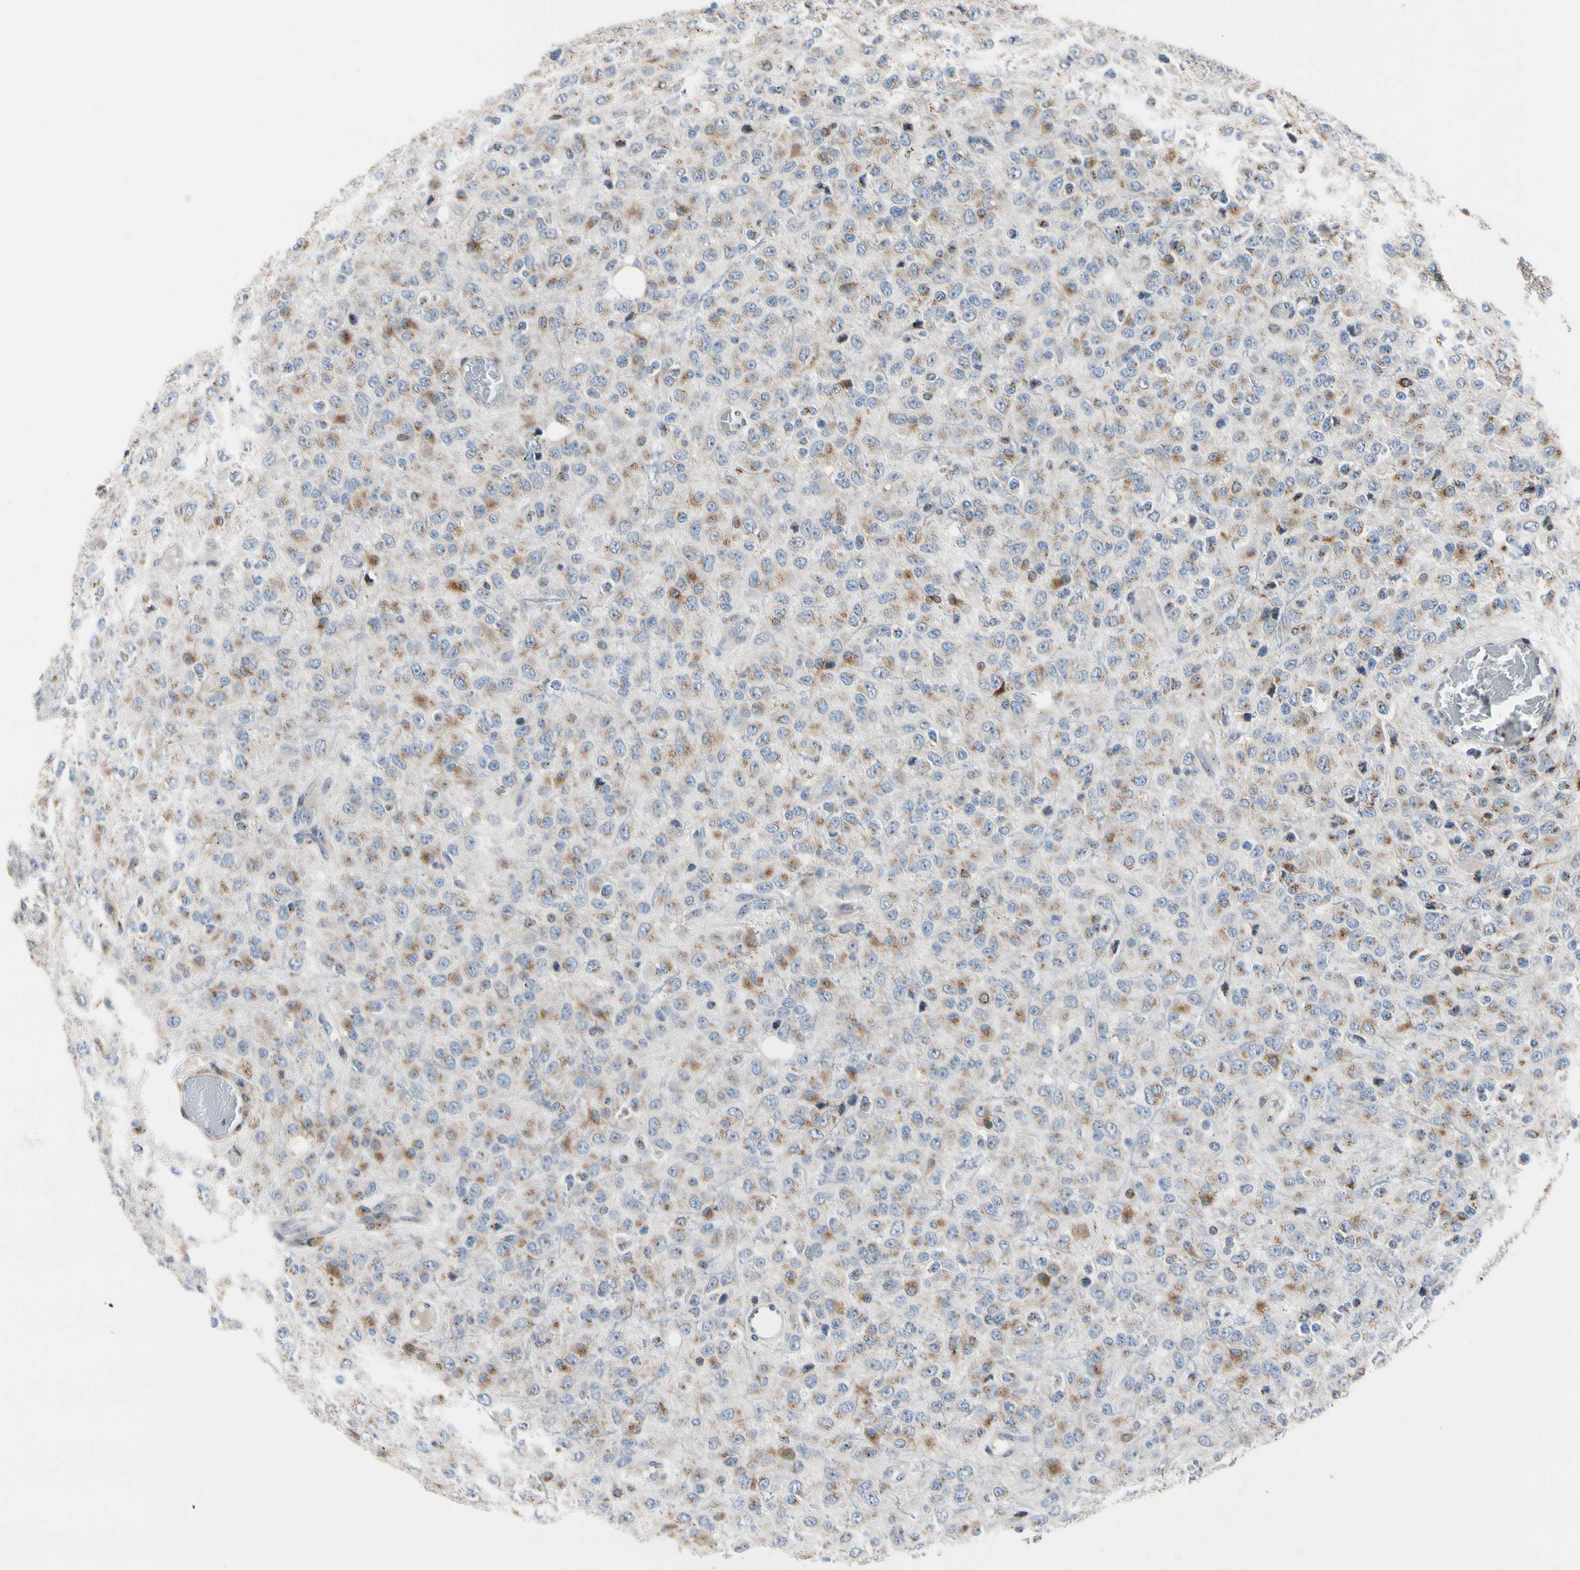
{"staining": {"intensity": "weak", "quantity": ">75%", "location": "cytoplasmic/membranous"}, "tissue": "glioma", "cell_type": "Tumor cells", "image_type": "cancer", "snomed": [{"axis": "morphology", "description": "Glioma, malignant, High grade"}, {"axis": "topography", "description": "pancreas cauda"}], "caption": "Human high-grade glioma (malignant) stained with a brown dye exhibits weak cytoplasmic/membranous positive positivity in approximately >75% of tumor cells.", "gene": "TMED7", "patient": {"sex": "male", "age": 60}}